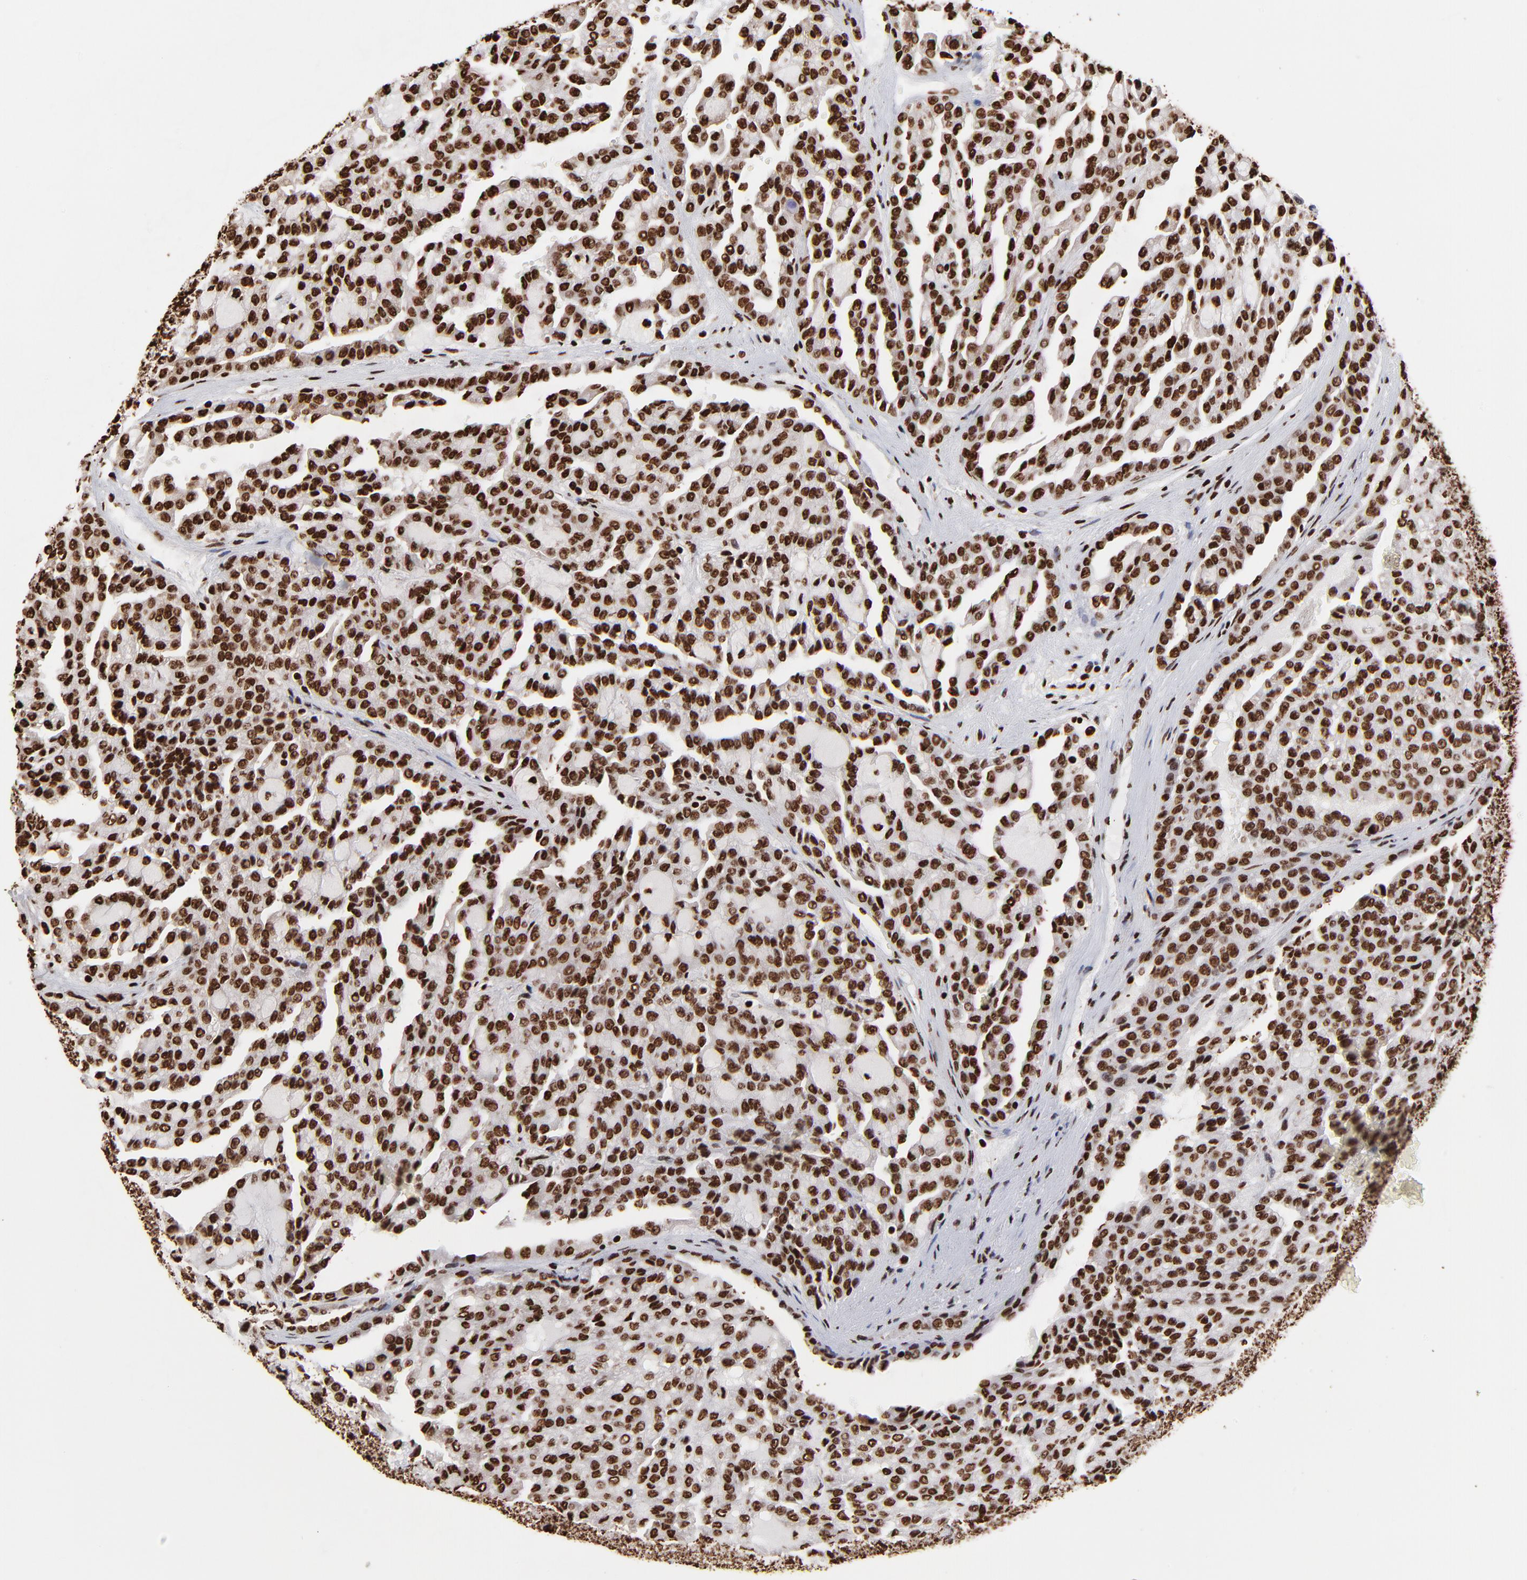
{"staining": {"intensity": "strong", "quantity": ">75%", "location": "nuclear"}, "tissue": "renal cancer", "cell_type": "Tumor cells", "image_type": "cancer", "snomed": [{"axis": "morphology", "description": "Adenocarcinoma, NOS"}, {"axis": "topography", "description": "Kidney"}], "caption": "Immunohistochemistry staining of renal cancer, which exhibits high levels of strong nuclear positivity in approximately >75% of tumor cells indicating strong nuclear protein staining. The staining was performed using DAB (brown) for protein detection and nuclei were counterstained in hematoxylin (blue).", "gene": "ZNF544", "patient": {"sex": "male", "age": 63}}